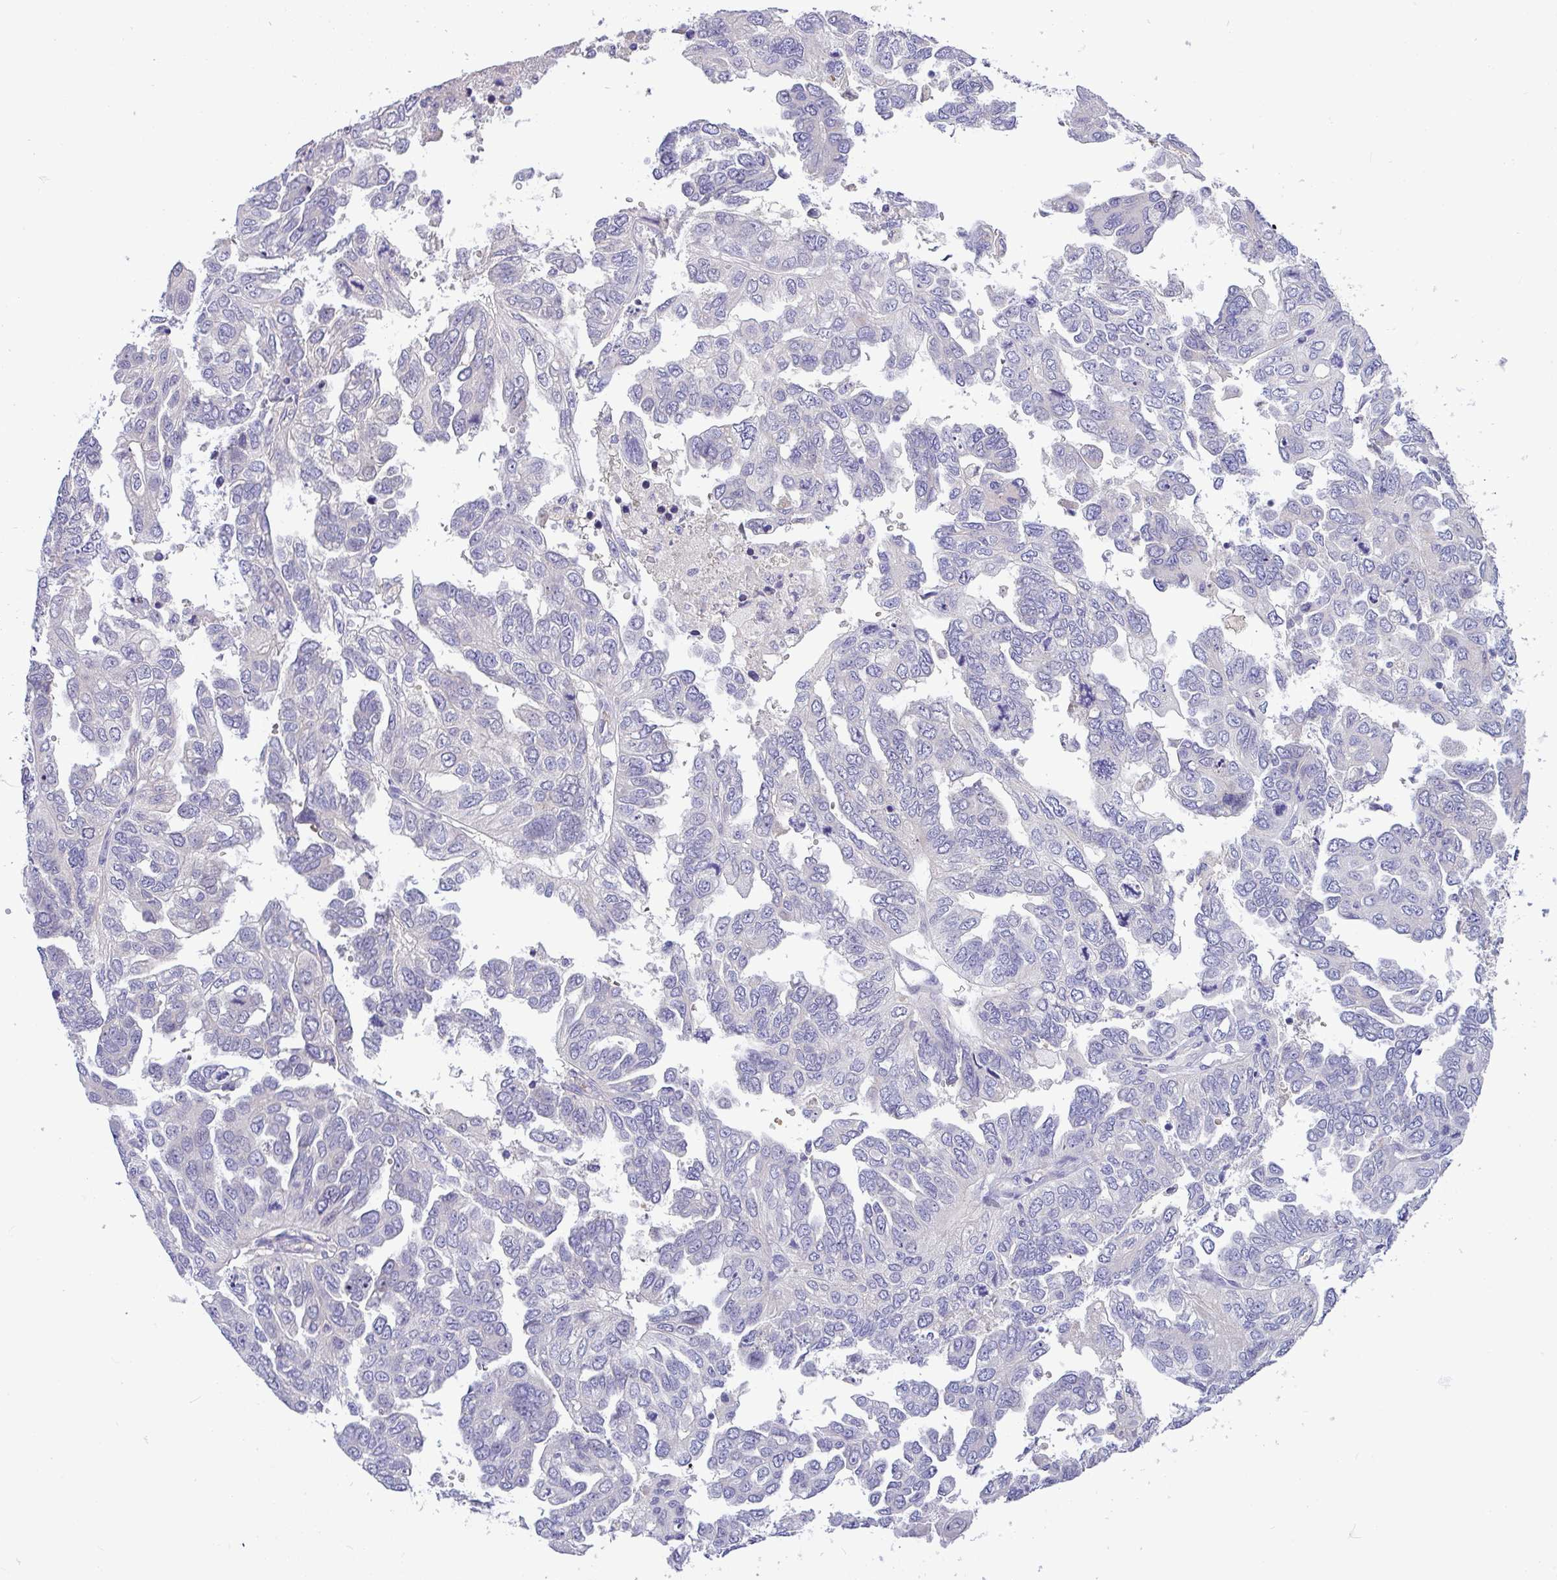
{"staining": {"intensity": "negative", "quantity": "none", "location": "none"}, "tissue": "ovarian cancer", "cell_type": "Tumor cells", "image_type": "cancer", "snomed": [{"axis": "morphology", "description": "Cystadenocarcinoma, serous, NOS"}, {"axis": "topography", "description": "Ovary"}], "caption": "Tumor cells show no significant staining in serous cystadenocarcinoma (ovarian).", "gene": "MOCS1", "patient": {"sex": "female", "age": 53}}